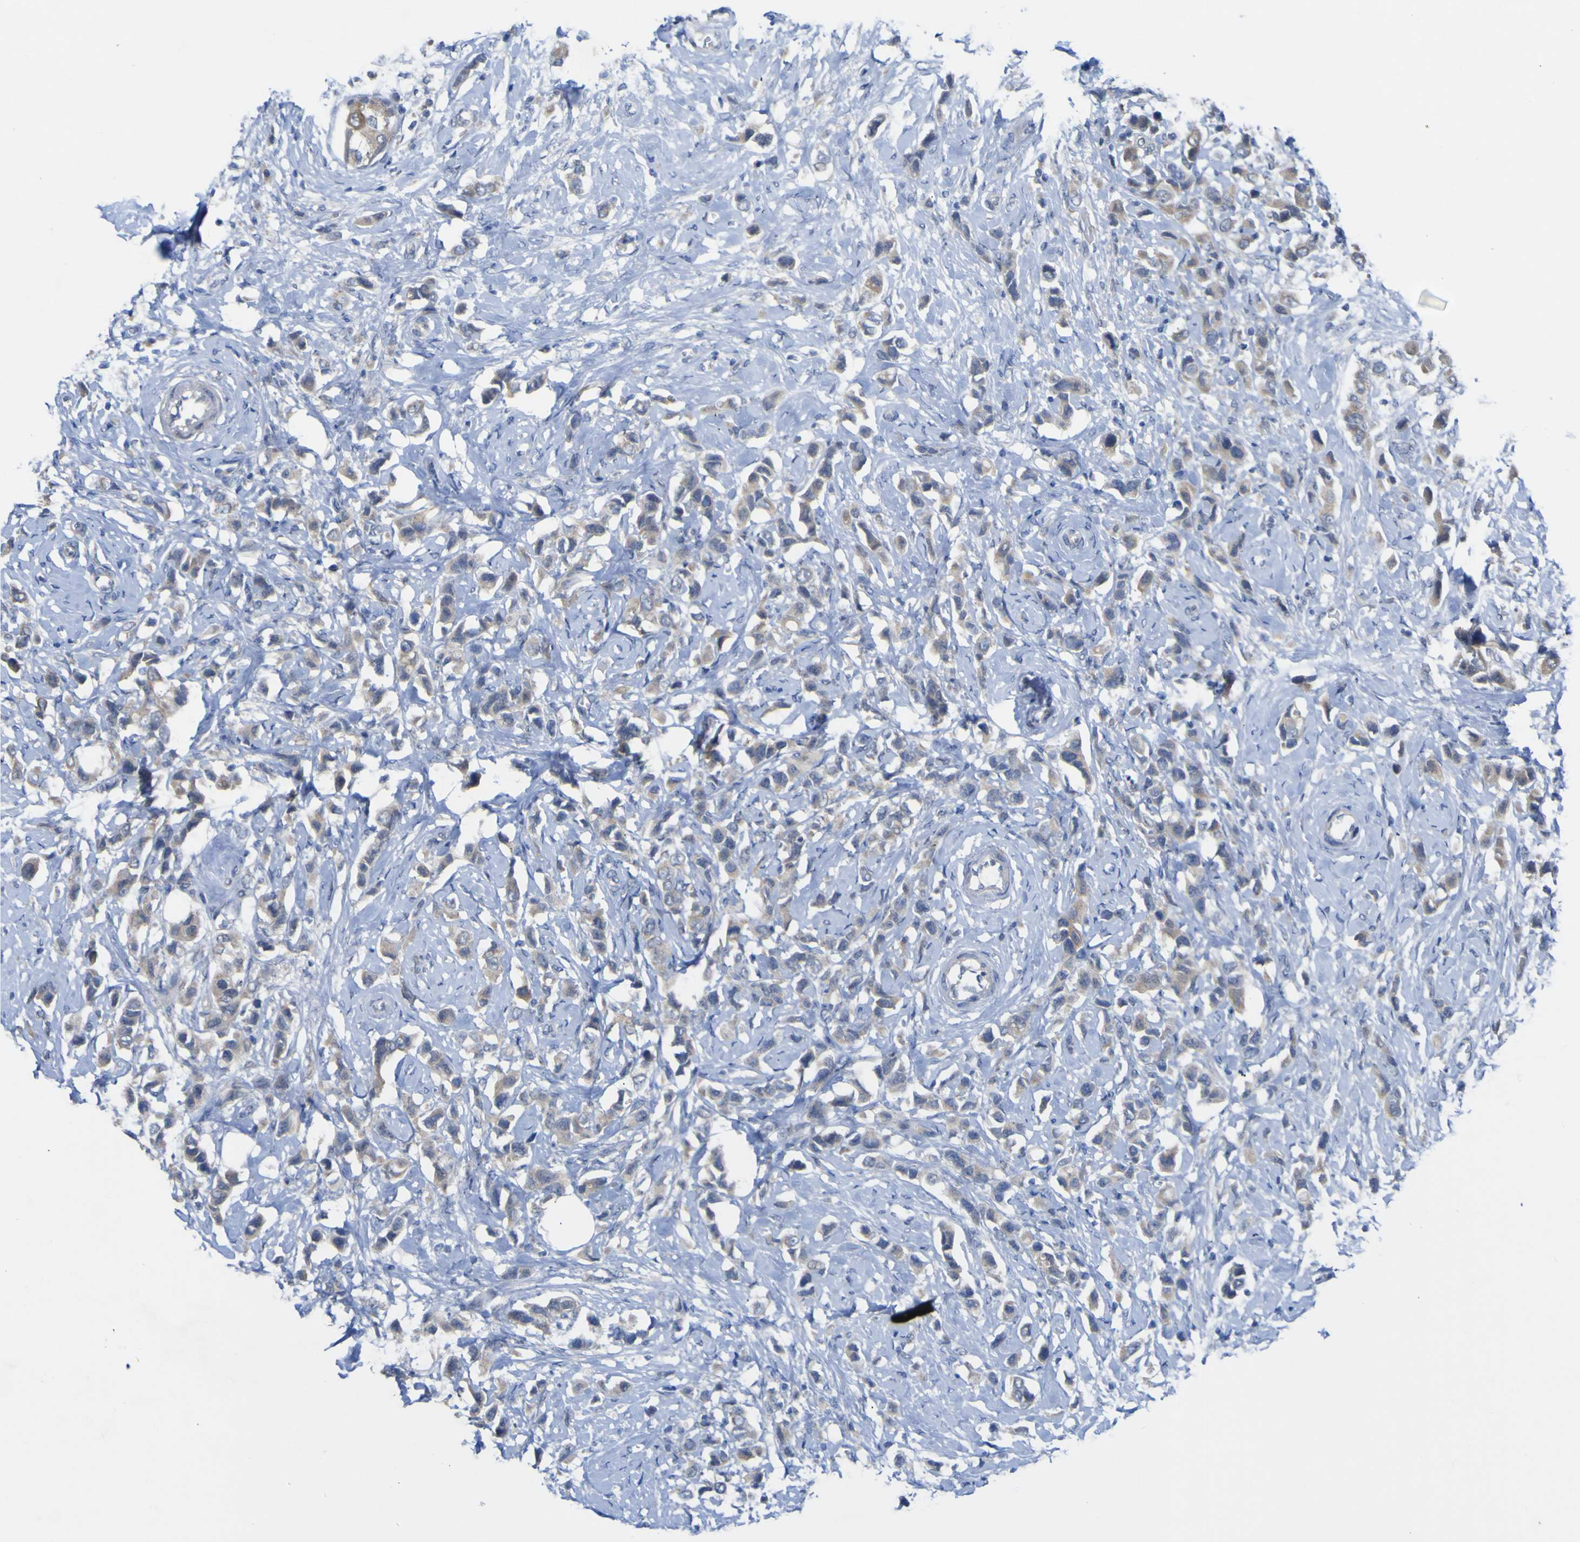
{"staining": {"intensity": "weak", "quantity": "<25%", "location": "cytoplasmic/membranous"}, "tissue": "breast cancer", "cell_type": "Tumor cells", "image_type": "cancer", "snomed": [{"axis": "morphology", "description": "Normal tissue, NOS"}, {"axis": "morphology", "description": "Duct carcinoma"}, {"axis": "topography", "description": "Breast"}], "caption": "Tumor cells are negative for brown protein staining in breast cancer.", "gene": "TNFRSF11A", "patient": {"sex": "female", "age": 50}}